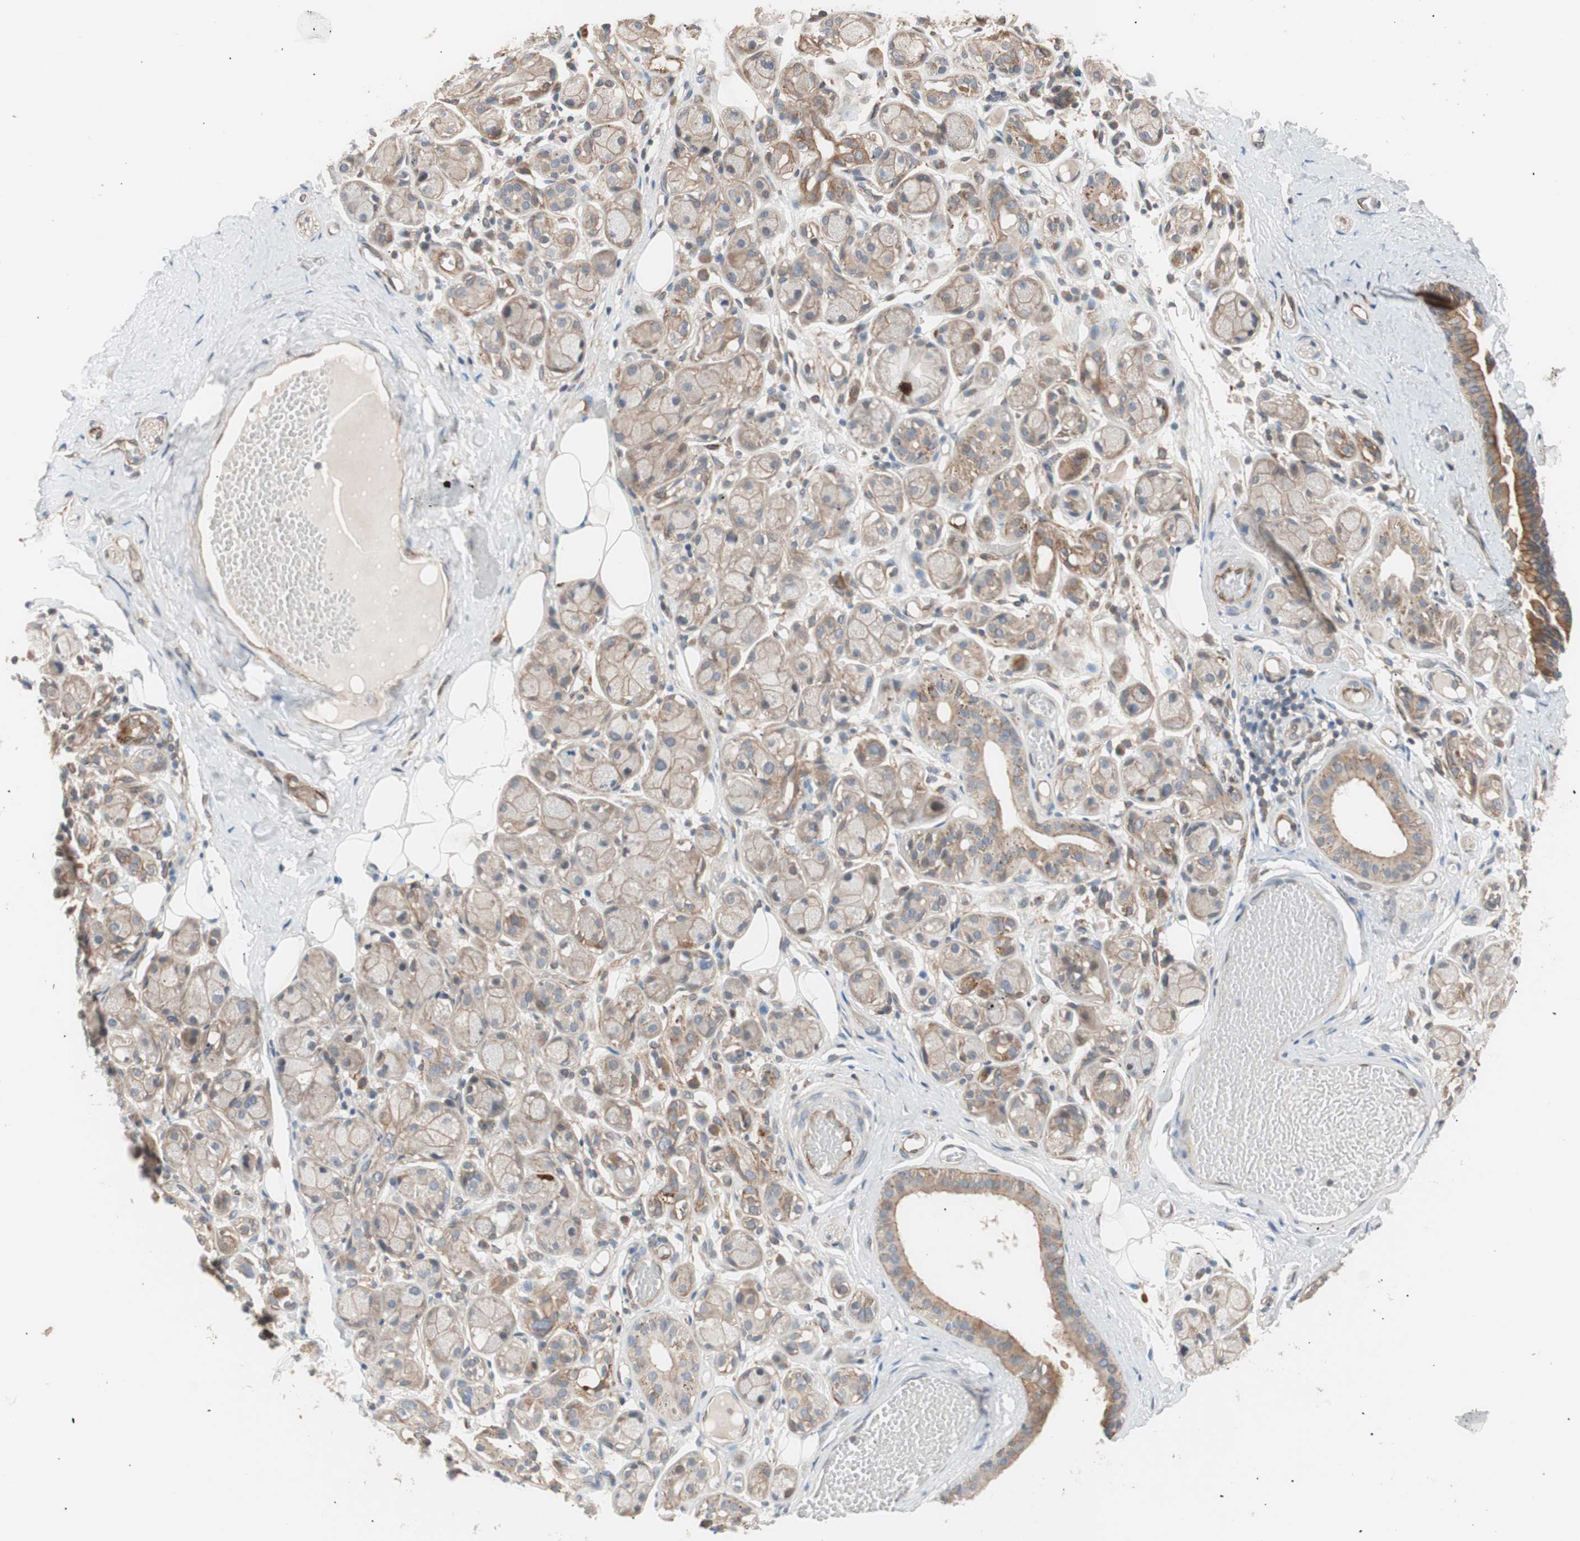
{"staining": {"intensity": "weak", "quantity": "25%-75%", "location": "cytoplasmic/membranous"}, "tissue": "adipose tissue", "cell_type": "Adipocytes", "image_type": "normal", "snomed": [{"axis": "morphology", "description": "Normal tissue, NOS"}, {"axis": "morphology", "description": "Inflammation, NOS"}, {"axis": "topography", "description": "Vascular tissue"}, {"axis": "topography", "description": "Salivary gland"}], "caption": "Adipocytes demonstrate weak cytoplasmic/membranous positivity in approximately 25%-75% of cells in unremarkable adipose tissue.", "gene": "SMG1", "patient": {"sex": "female", "age": 75}}